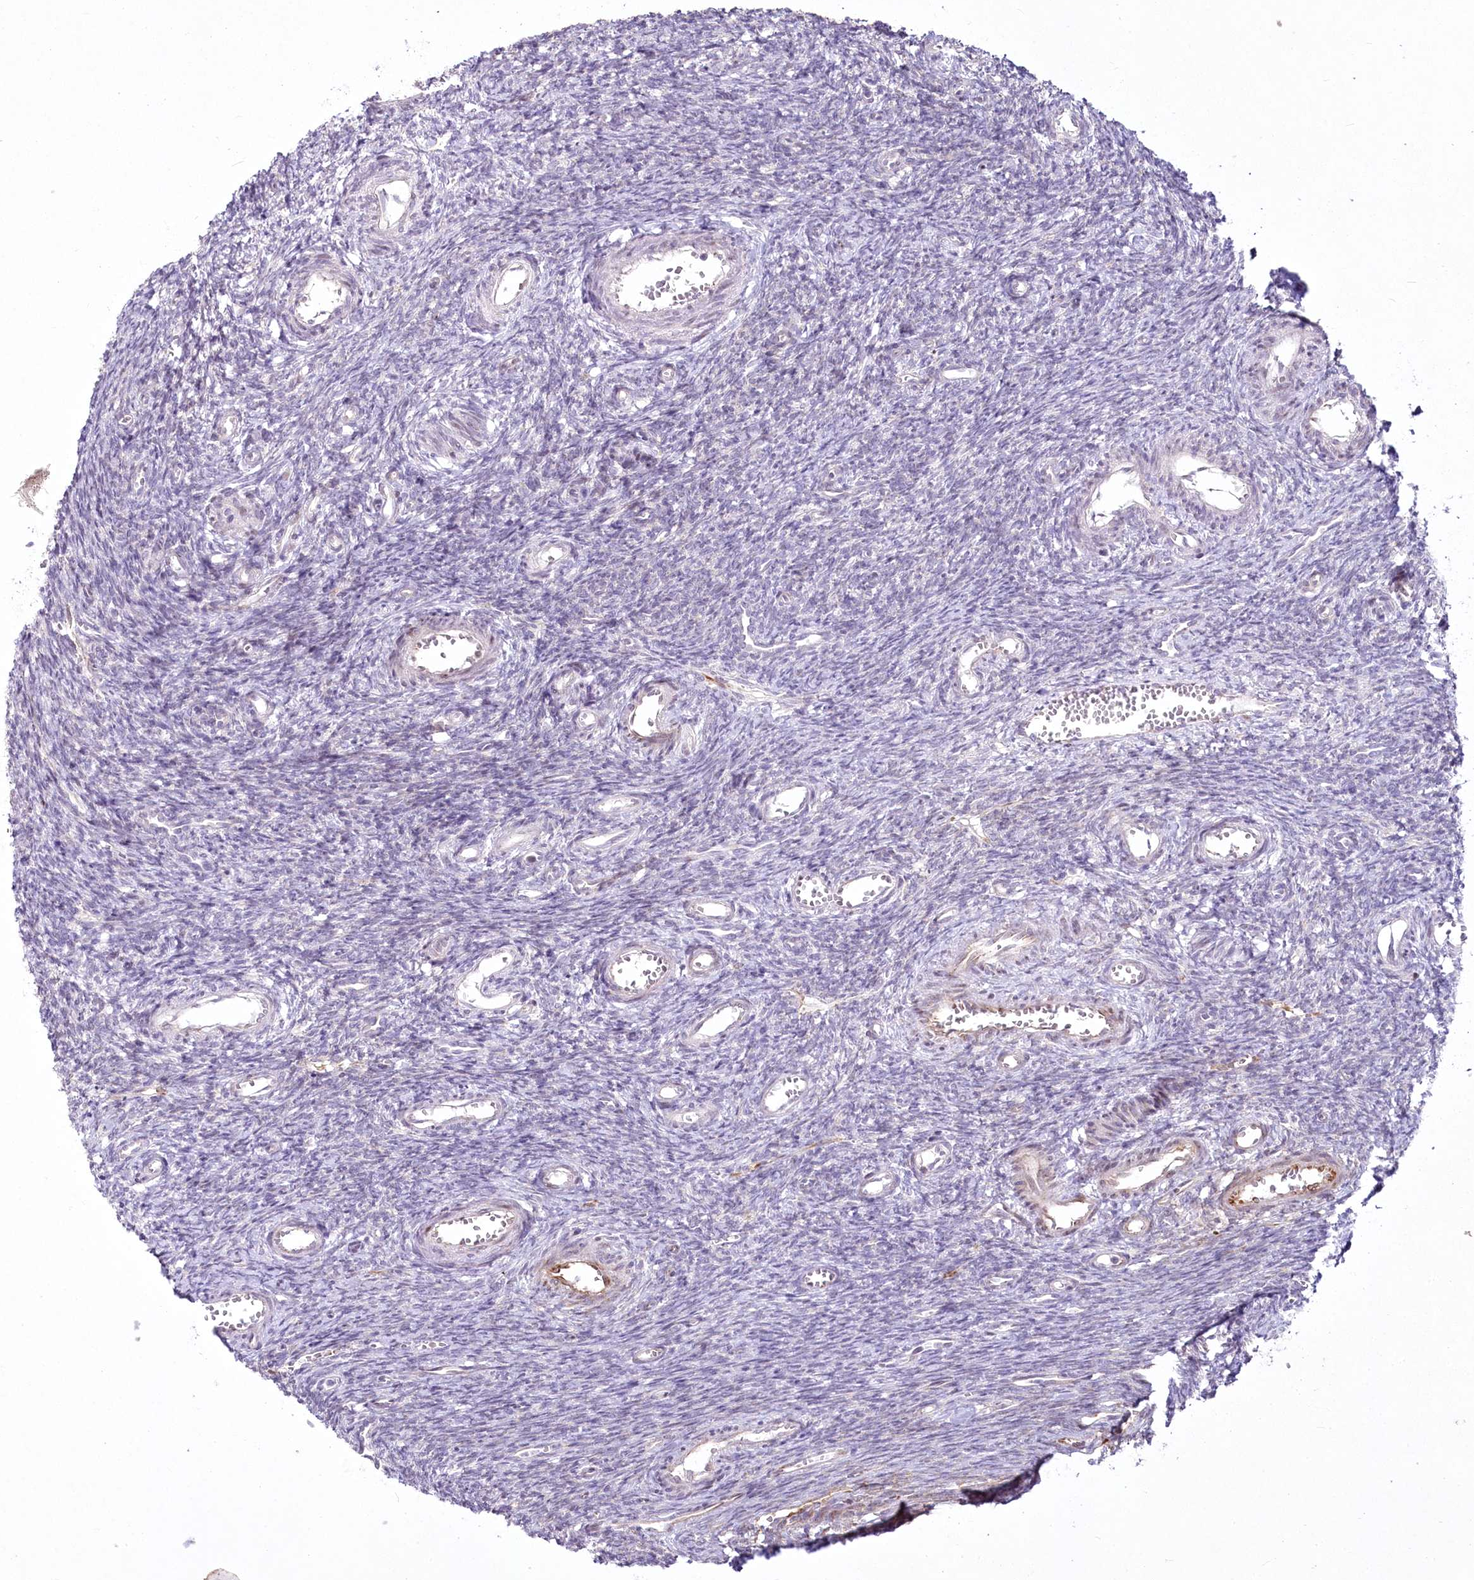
{"staining": {"intensity": "negative", "quantity": "none", "location": "none"}, "tissue": "ovary", "cell_type": "Ovarian stroma cells", "image_type": "normal", "snomed": [{"axis": "morphology", "description": "Normal tissue, NOS"}, {"axis": "topography", "description": "Ovary"}], "caption": "An IHC photomicrograph of benign ovary is shown. There is no staining in ovarian stroma cells of ovary. Brightfield microscopy of IHC stained with DAB (brown) and hematoxylin (blue), captured at high magnification.", "gene": "YBX3", "patient": {"sex": "female", "age": 39}}